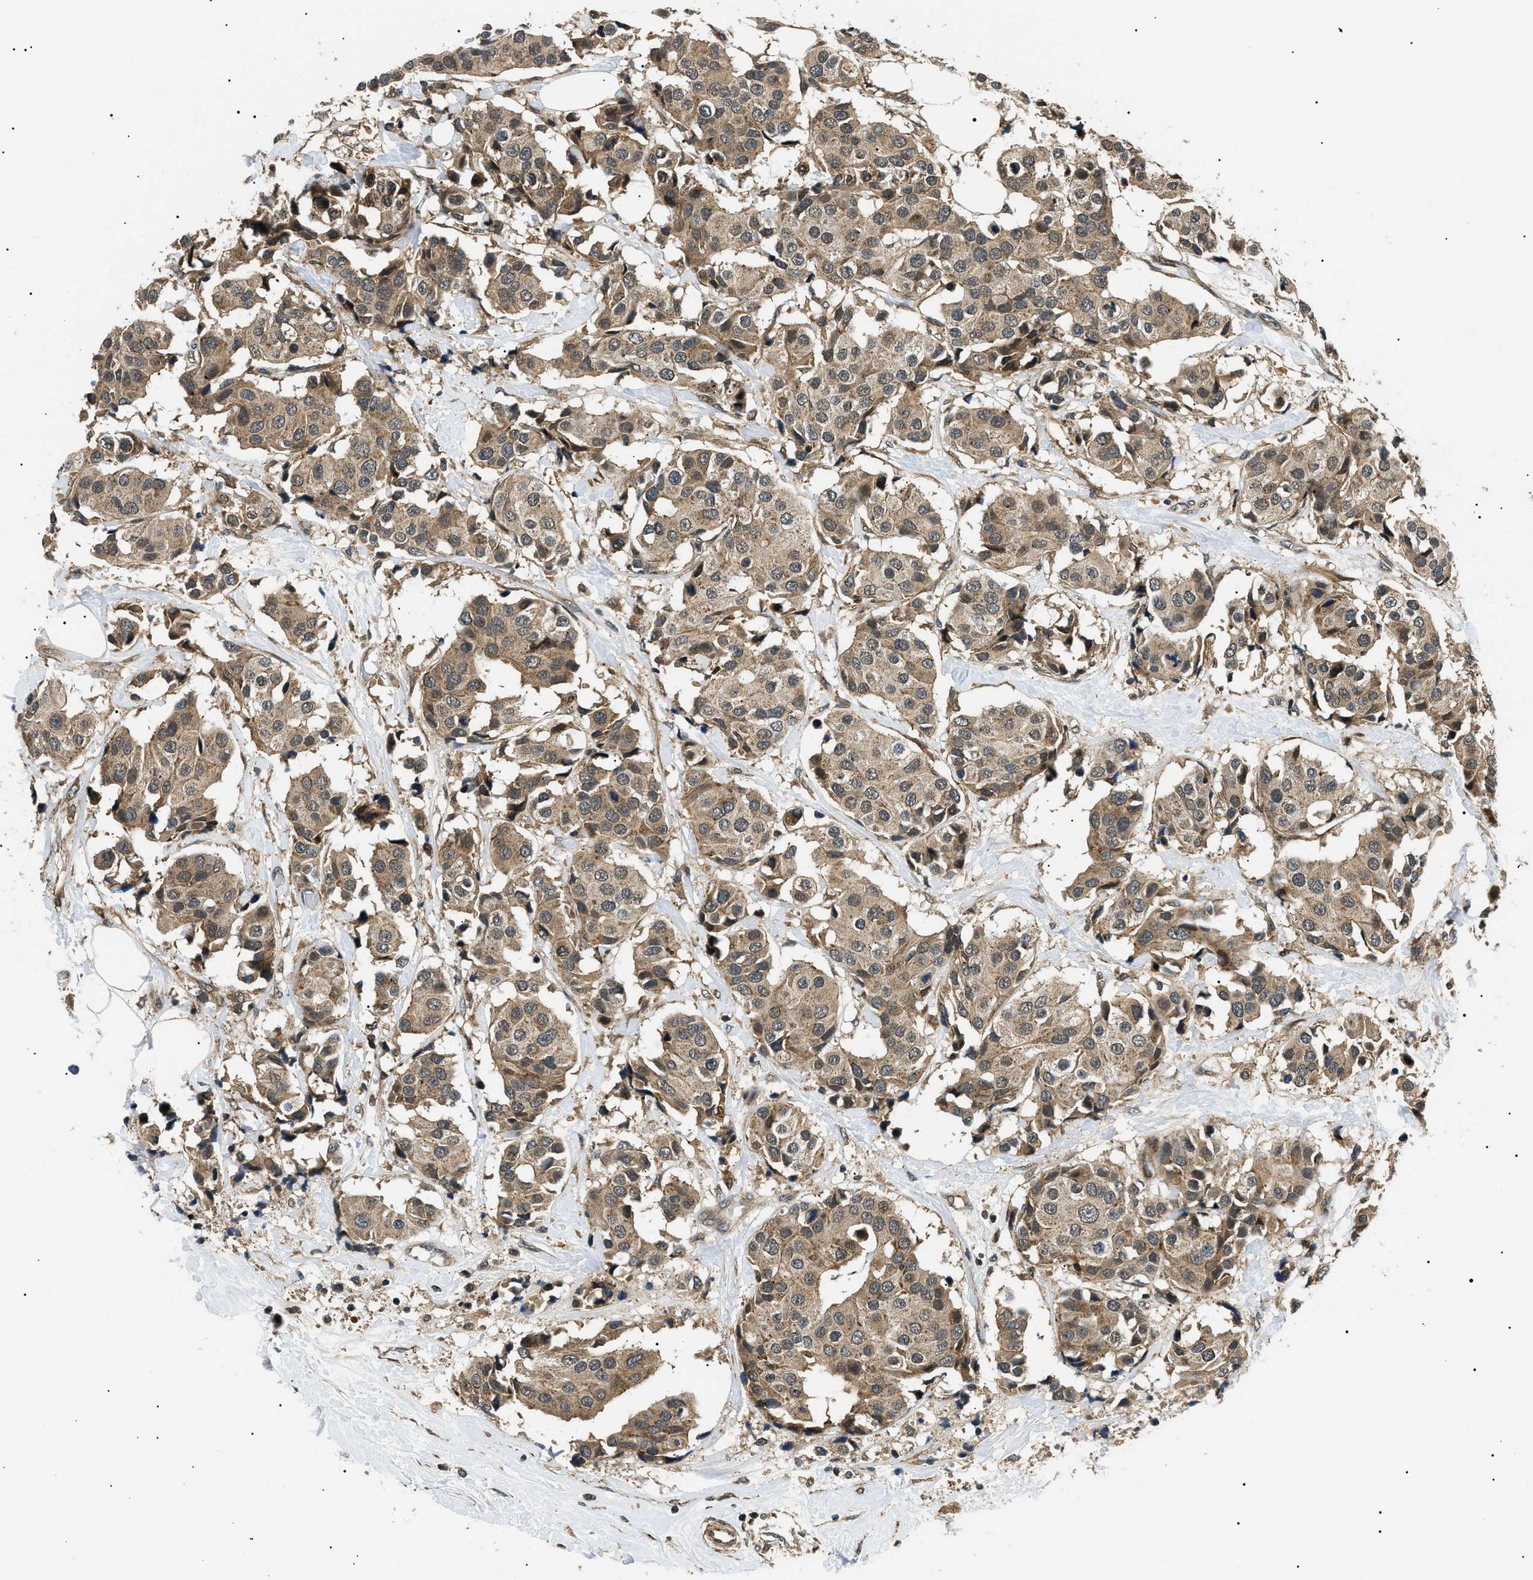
{"staining": {"intensity": "weak", "quantity": ">75%", "location": "cytoplasmic/membranous"}, "tissue": "breast cancer", "cell_type": "Tumor cells", "image_type": "cancer", "snomed": [{"axis": "morphology", "description": "Normal tissue, NOS"}, {"axis": "morphology", "description": "Duct carcinoma"}, {"axis": "topography", "description": "Breast"}], "caption": "A micrograph showing weak cytoplasmic/membranous expression in about >75% of tumor cells in breast invasive ductal carcinoma, as visualized by brown immunohistochemical staining.", "gene": "ATP6AP1", "patient": {"sex": "female", "age": 39}}